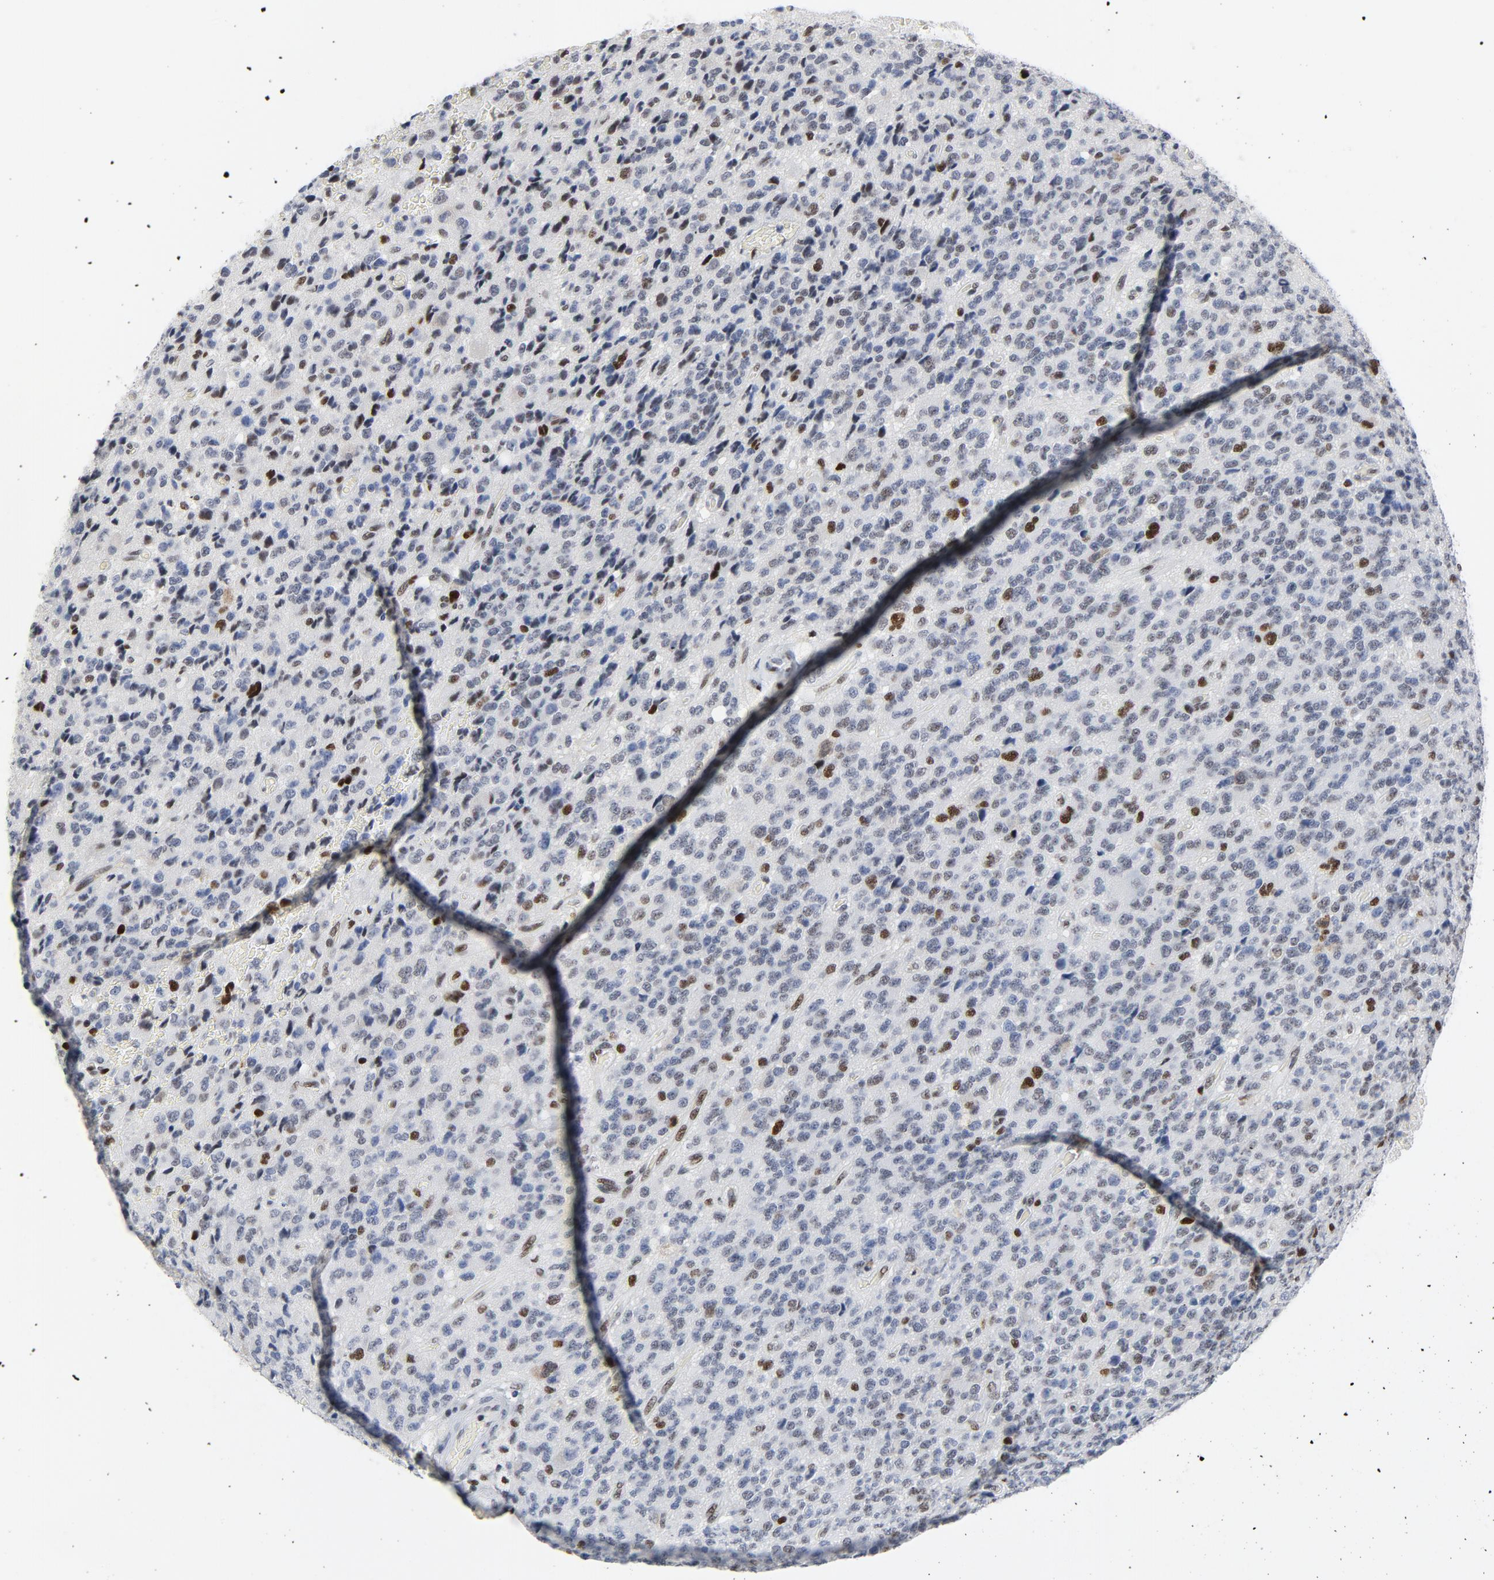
{"staining": {"intensity": "moderate", "quantity": "25%-75%", "location": "nuclear"}, "tissue": "glioma", "cell_type": "Tumor cells", "image_type": "cancer", "snomed": [{"axis": "morphology", "description": "Glioma, malignant, High grade"}, {"axis": "topography", "description": "pancreas cauda"}], "caption": "IHC image of neoplastic tissue: malignant high-grade glioma stained using immunohistochemistry reveals medium levels of moderate protein expression localized specifically in the nuclear of tumor cells, appearing as a nuclear brown color.", "gene": "POLD1", "patient": {"sex": "male", "age": 60}}